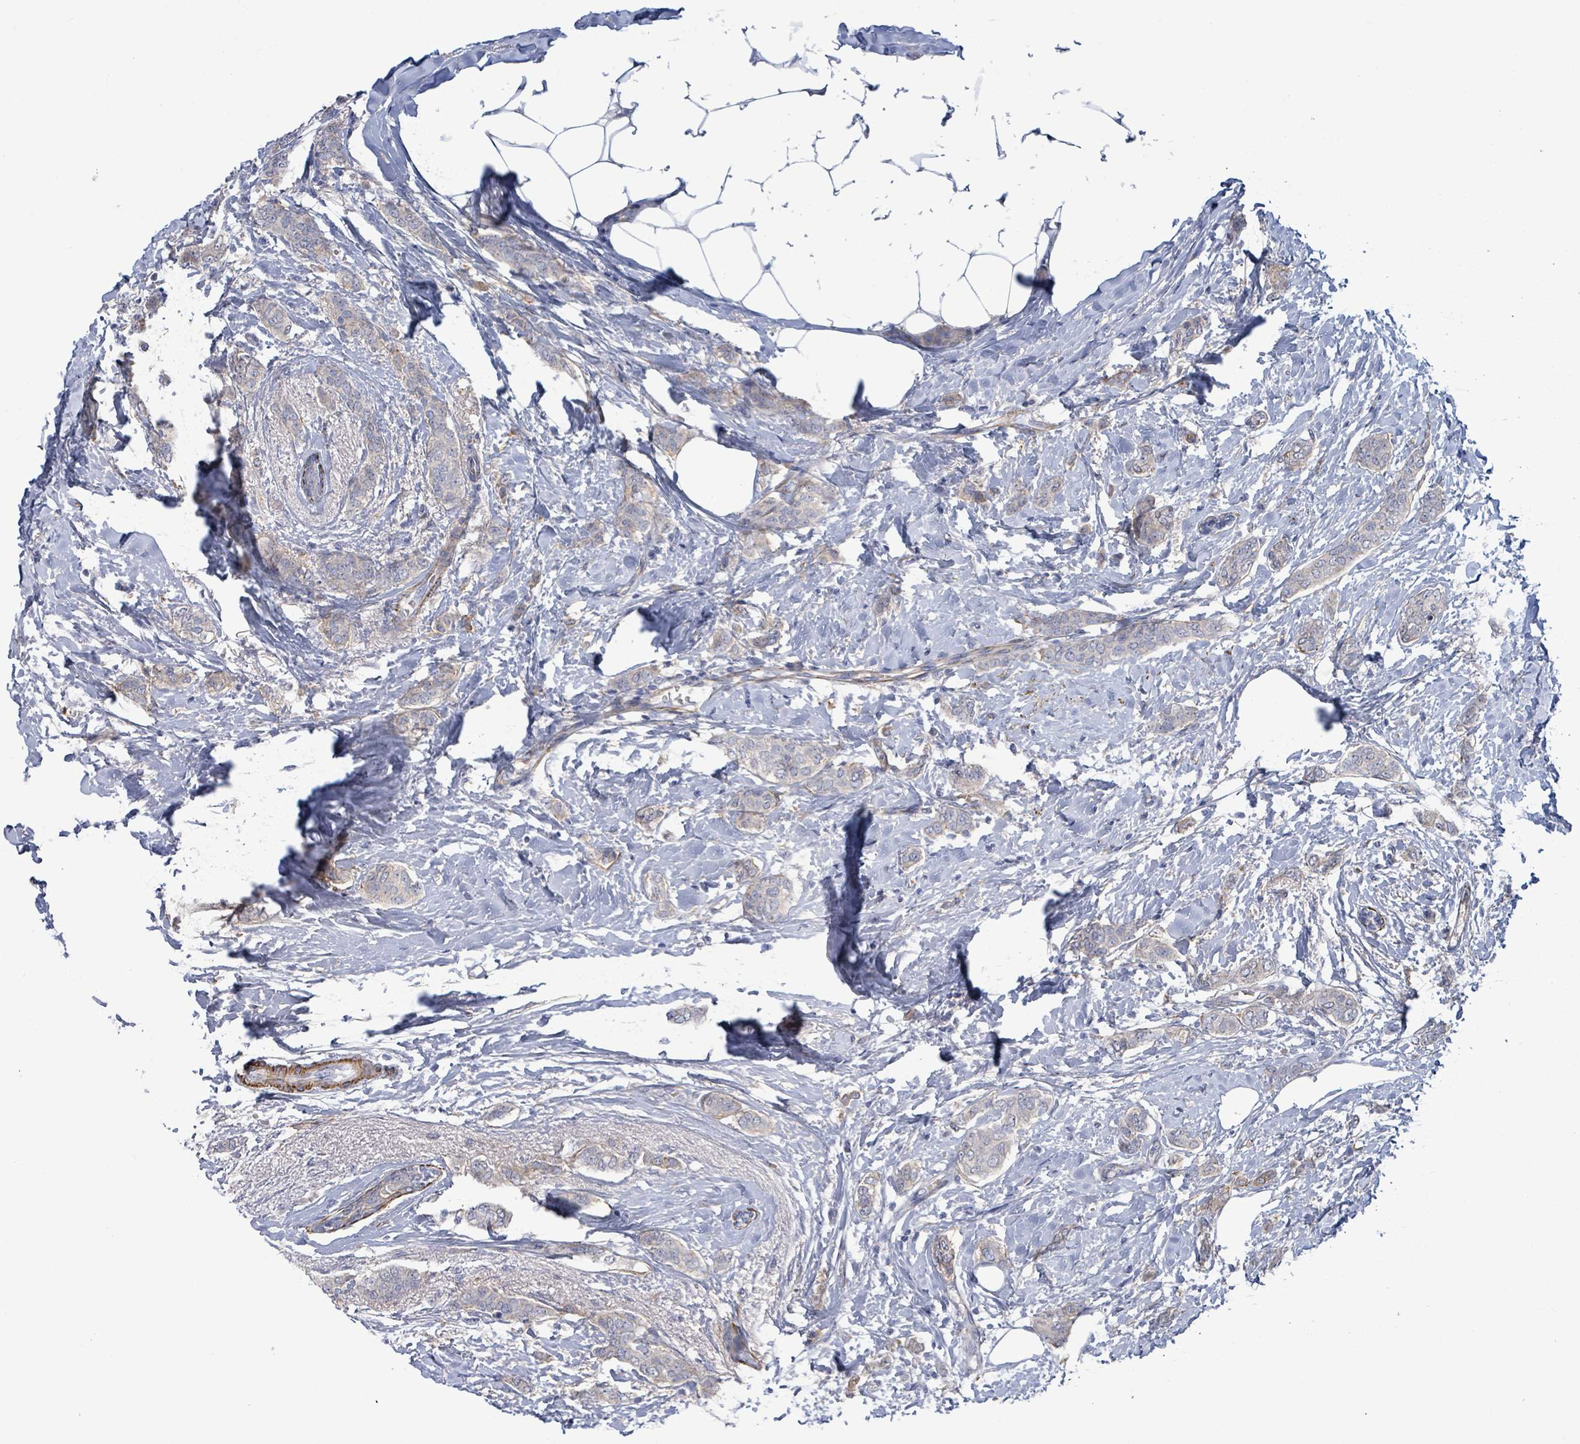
{"staining": {"intensity": "negative", "quantity": "none", "location": "none"}, "tissue": "breast cancer", "cell_type": "Tumor cells", "image_type": "cancer", "snomed": [{"axis": "morphology", "description": "Duct carcinoma"}, {"axis": "topography", "description": "Breast"}], "caption": "Immunohistochemistry (IHC) micrograph of breast cancer (infiltrating ductal carcinoma) stained for a protein (brown), which reveals no staining in tumor cells. (Stains: DAB (3,3'-diaminobenzidine) immunohistochemistry with hematoxylin counter stain, Microscopy: brightfield microscopy at high magnification).", "gene": "DMRTC1B", "patient": {"sex": "female", "age": 72}}